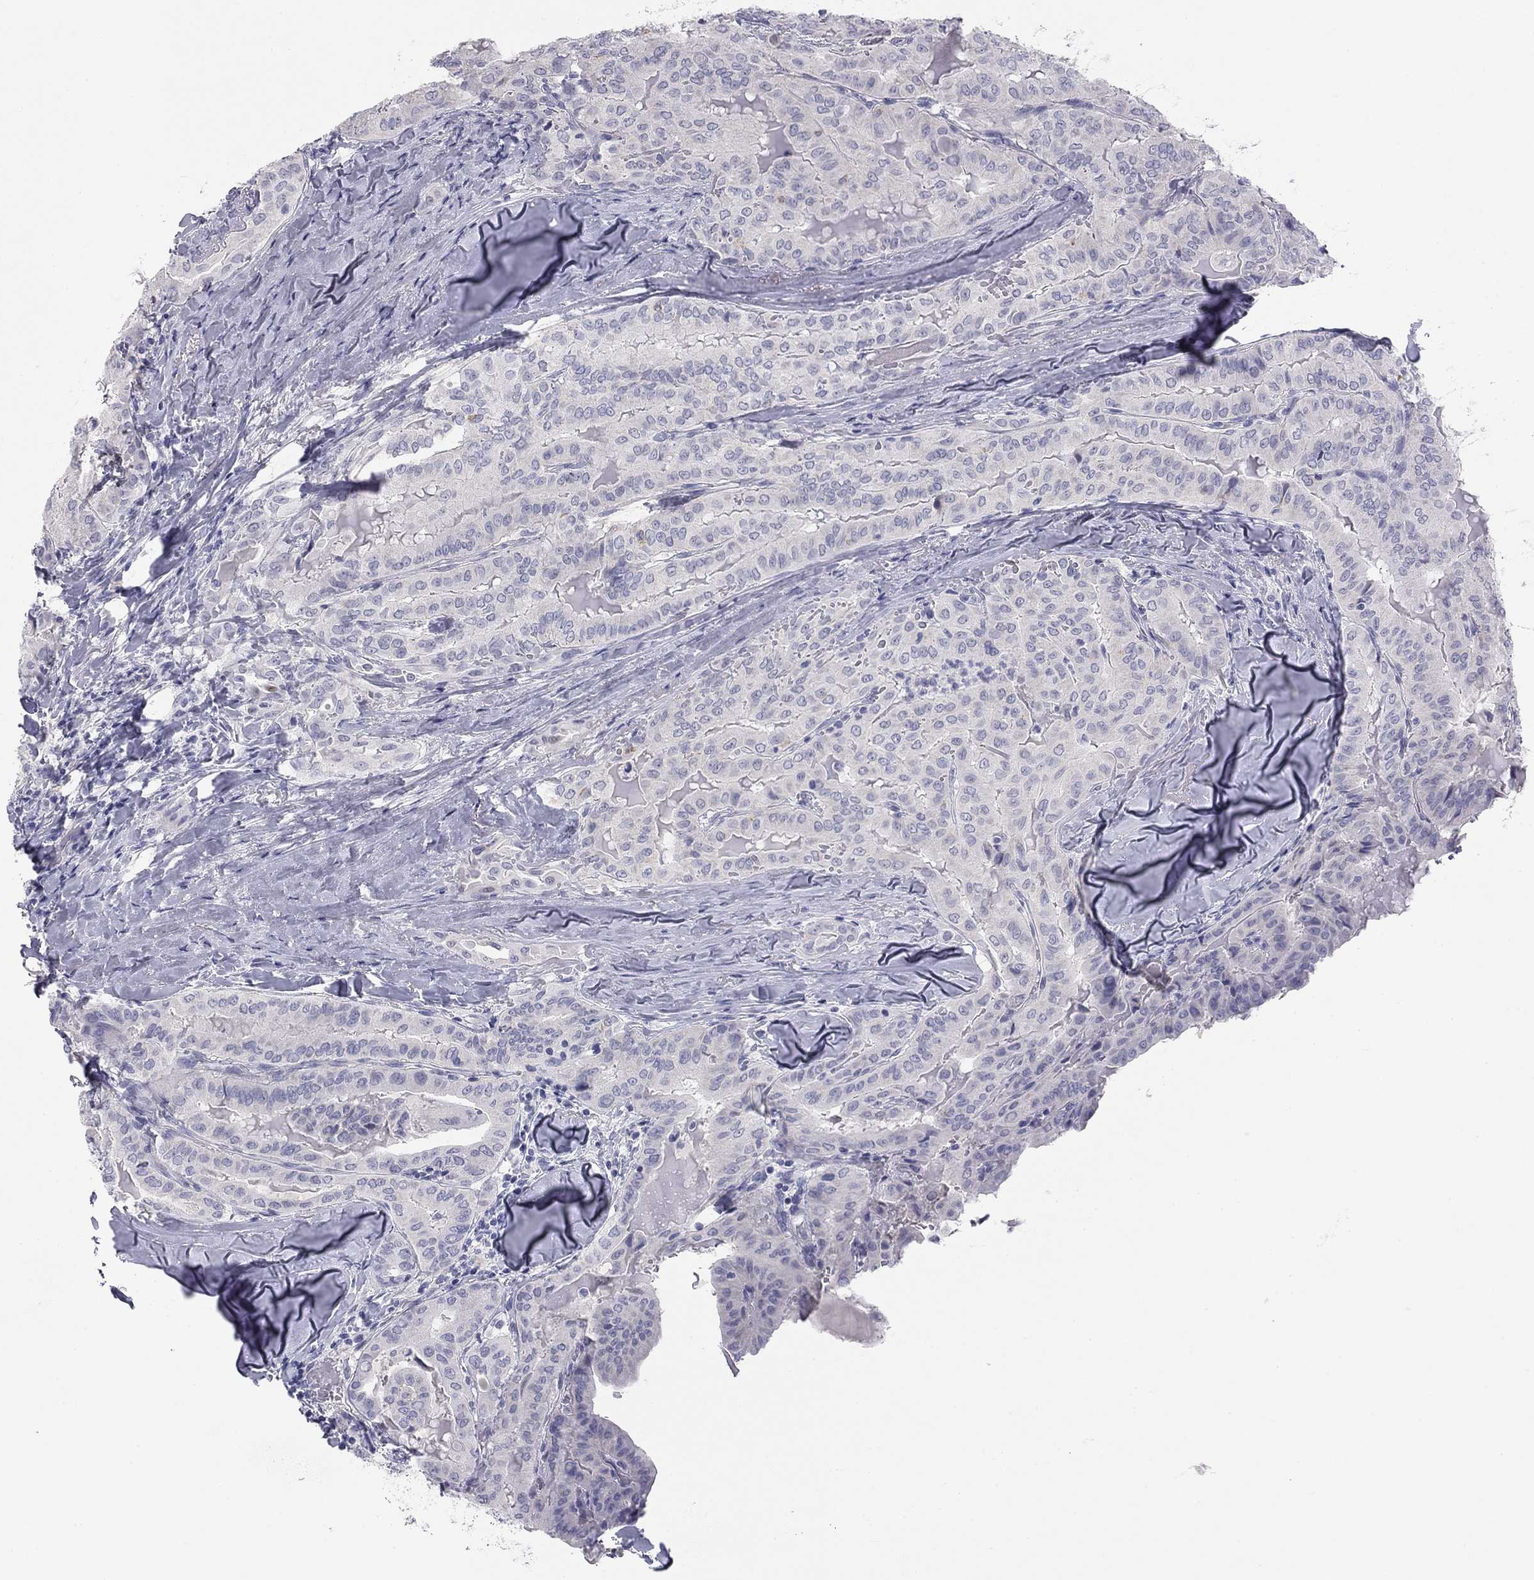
{"staining": {"intensity": "negative", "quantity": "none", "location": "none"}, "tissue": "thyroid cancer", "cell_type": "Tumor cells", "image_type": "cancer", "snomed": [{"axis": "morphology", "description": "Papillary adenocarcinoma, NOS"}, {"axis": "topography", "description": "Thyroid gland"}], "caption": "Papillary adenocarcinoma (thyroid) was stained to show a protein in brown. There is no significant positivity in tumor cells. The staining is performed using DAB (3,3'-diaminobenzidine) brown chromogen with nuclei counter-stained in using hematoxylin.", "gene": "TFAP2B", "patient": {"sex": "female", "age": 68}}